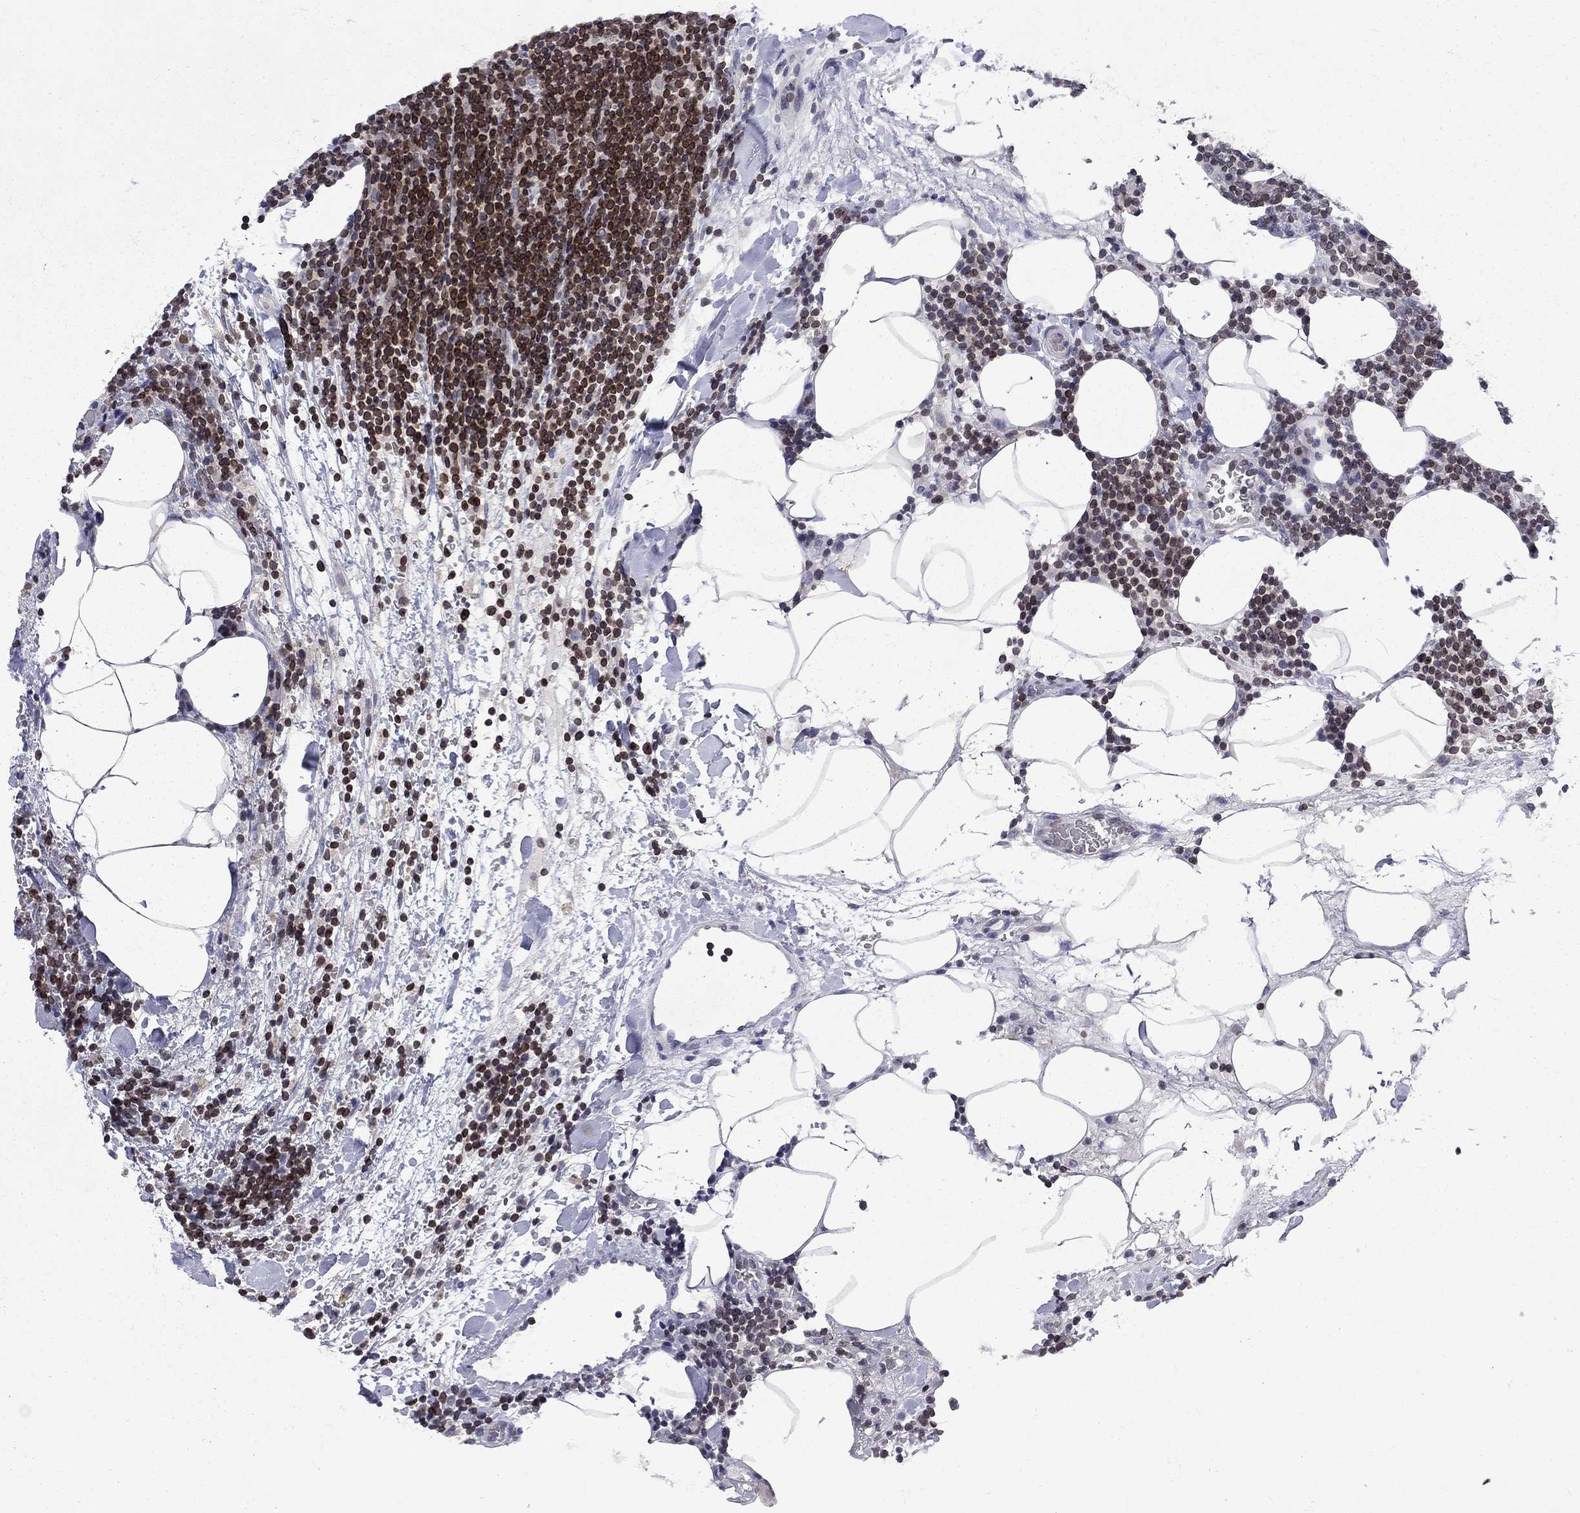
{"staining": {"intensity": "strong", "quantity": "25%-75%", "location": "cytoplasmic/membranous,nuclear"}, "tissue": "lymphoma", "cell_type": "Tumor cells", "image_type": "cancer", "snomed": [{"axis": "morphology", "description": "Malignant lymphoma, non-Hodgkin's type, High grade"}, {"axis": "topography", "description": "Lymph node"}], "caption": "Immunohistochemical staining of human malignant lymphoma, non-Hodgkin's type (high-grade) displays high levels of strong cytoplasmic/membranous and nuclear protein staining in about 25%-75% of tumor cells. (Stains: DAB in brown, nuclei in blue, Microscopy: brightfield microscopy at high magnification).", "gene": "SLA", "patient": {"sex": "male", "age": 61}}